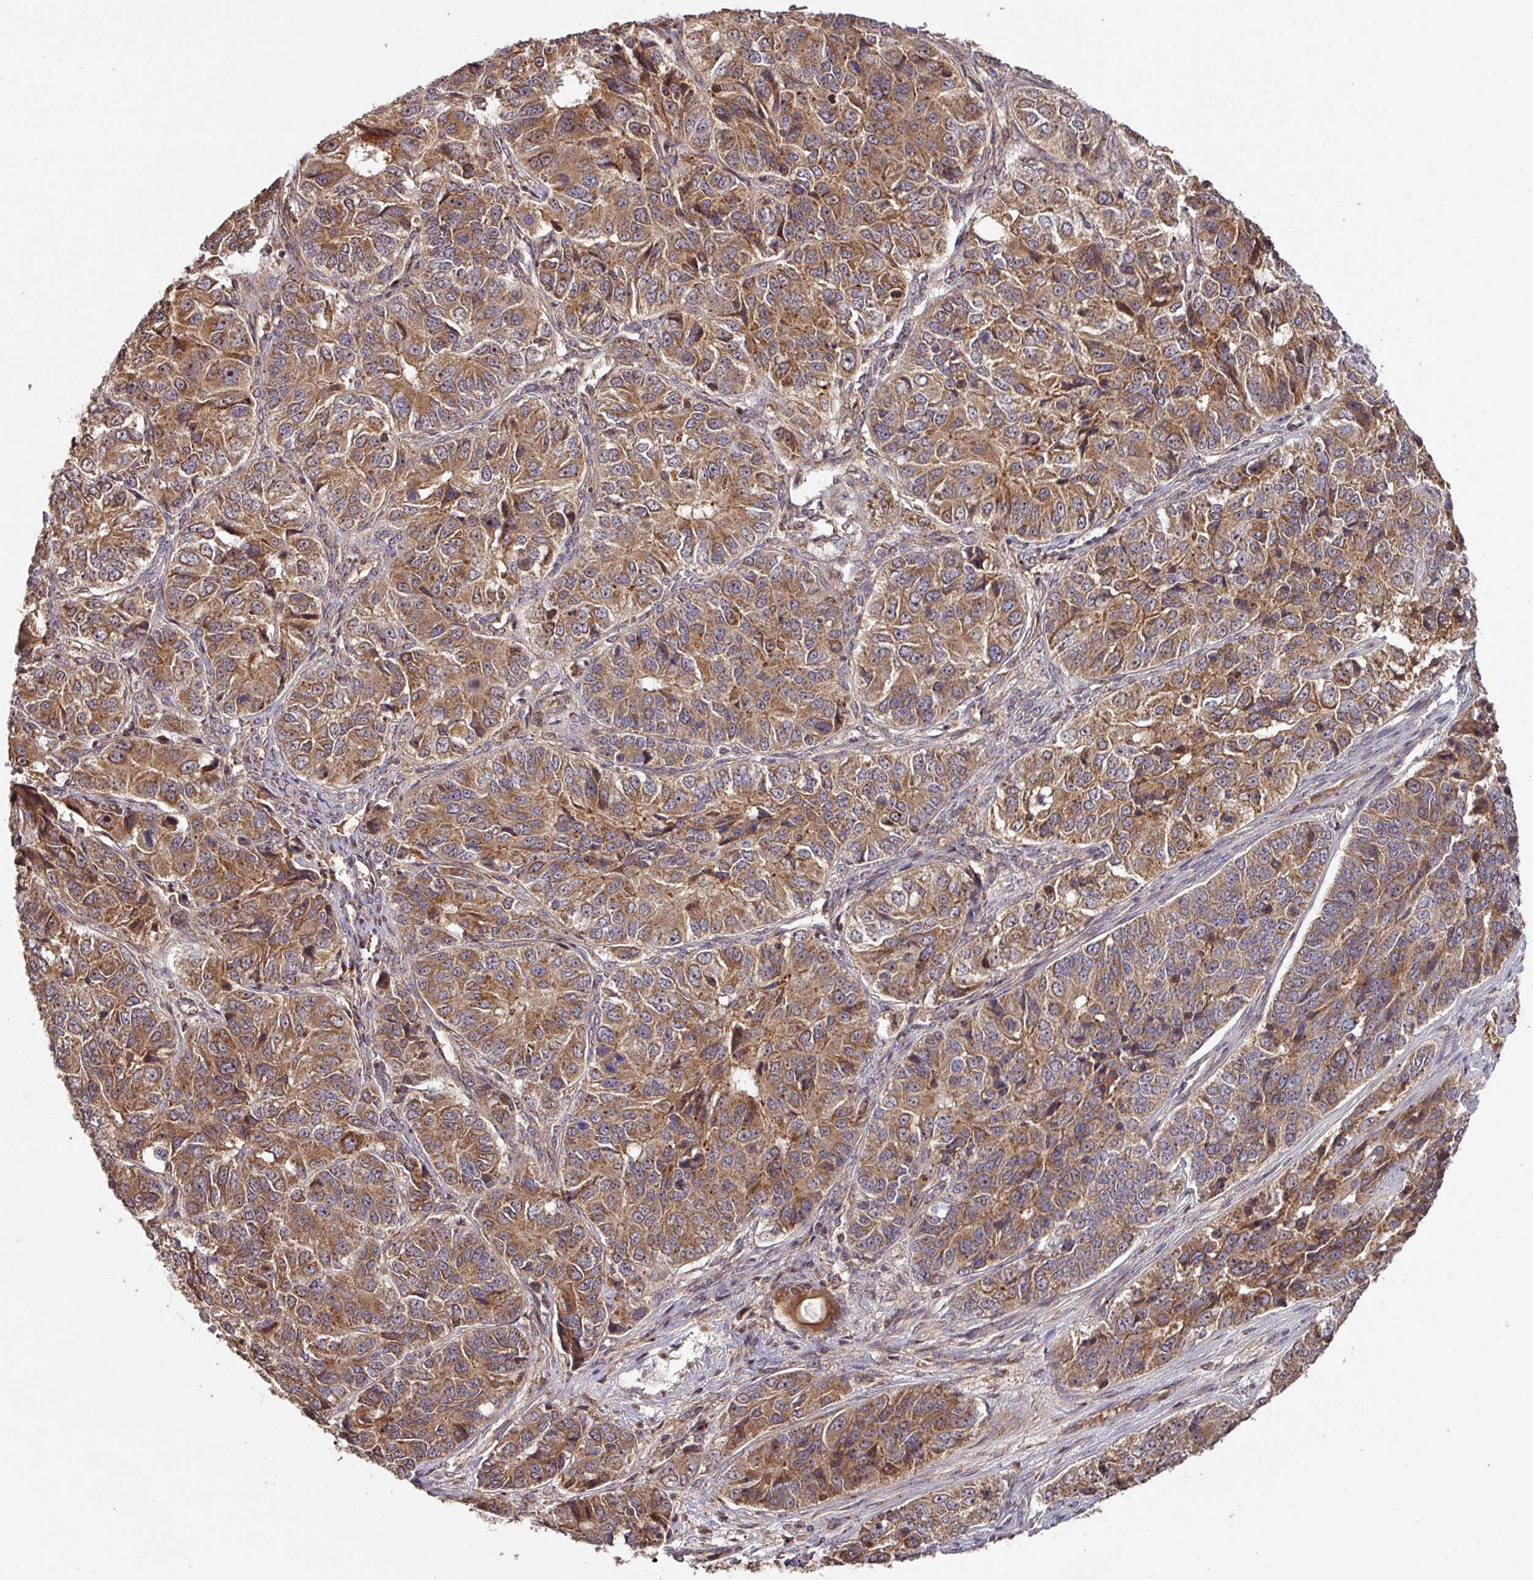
{"staining": {"intensity": "moderate", "quantity": ">75%", "location": "cytoplasmic/membranous"}, "tissue": "ovarian cancer", "cell_type": "Tumor cells", "image_type": "cancer", "snomed": [{"axis": "morphology", "description": "Carcinoma, endometroid"}, {"axis": "topography", "description": "Ovary"}], "caption": "This photomicrograph exhibits ovarian endometroid carcinoma stained with immunohistochemistry (IHC) to label a protein in brown. The cytoplasmic/membranous of tumor cells show moderate positivity for the protein. Nuclei are counter-stained blue.", "gene": "MRRF", "patient": {"sex": "female", "age": 51}}